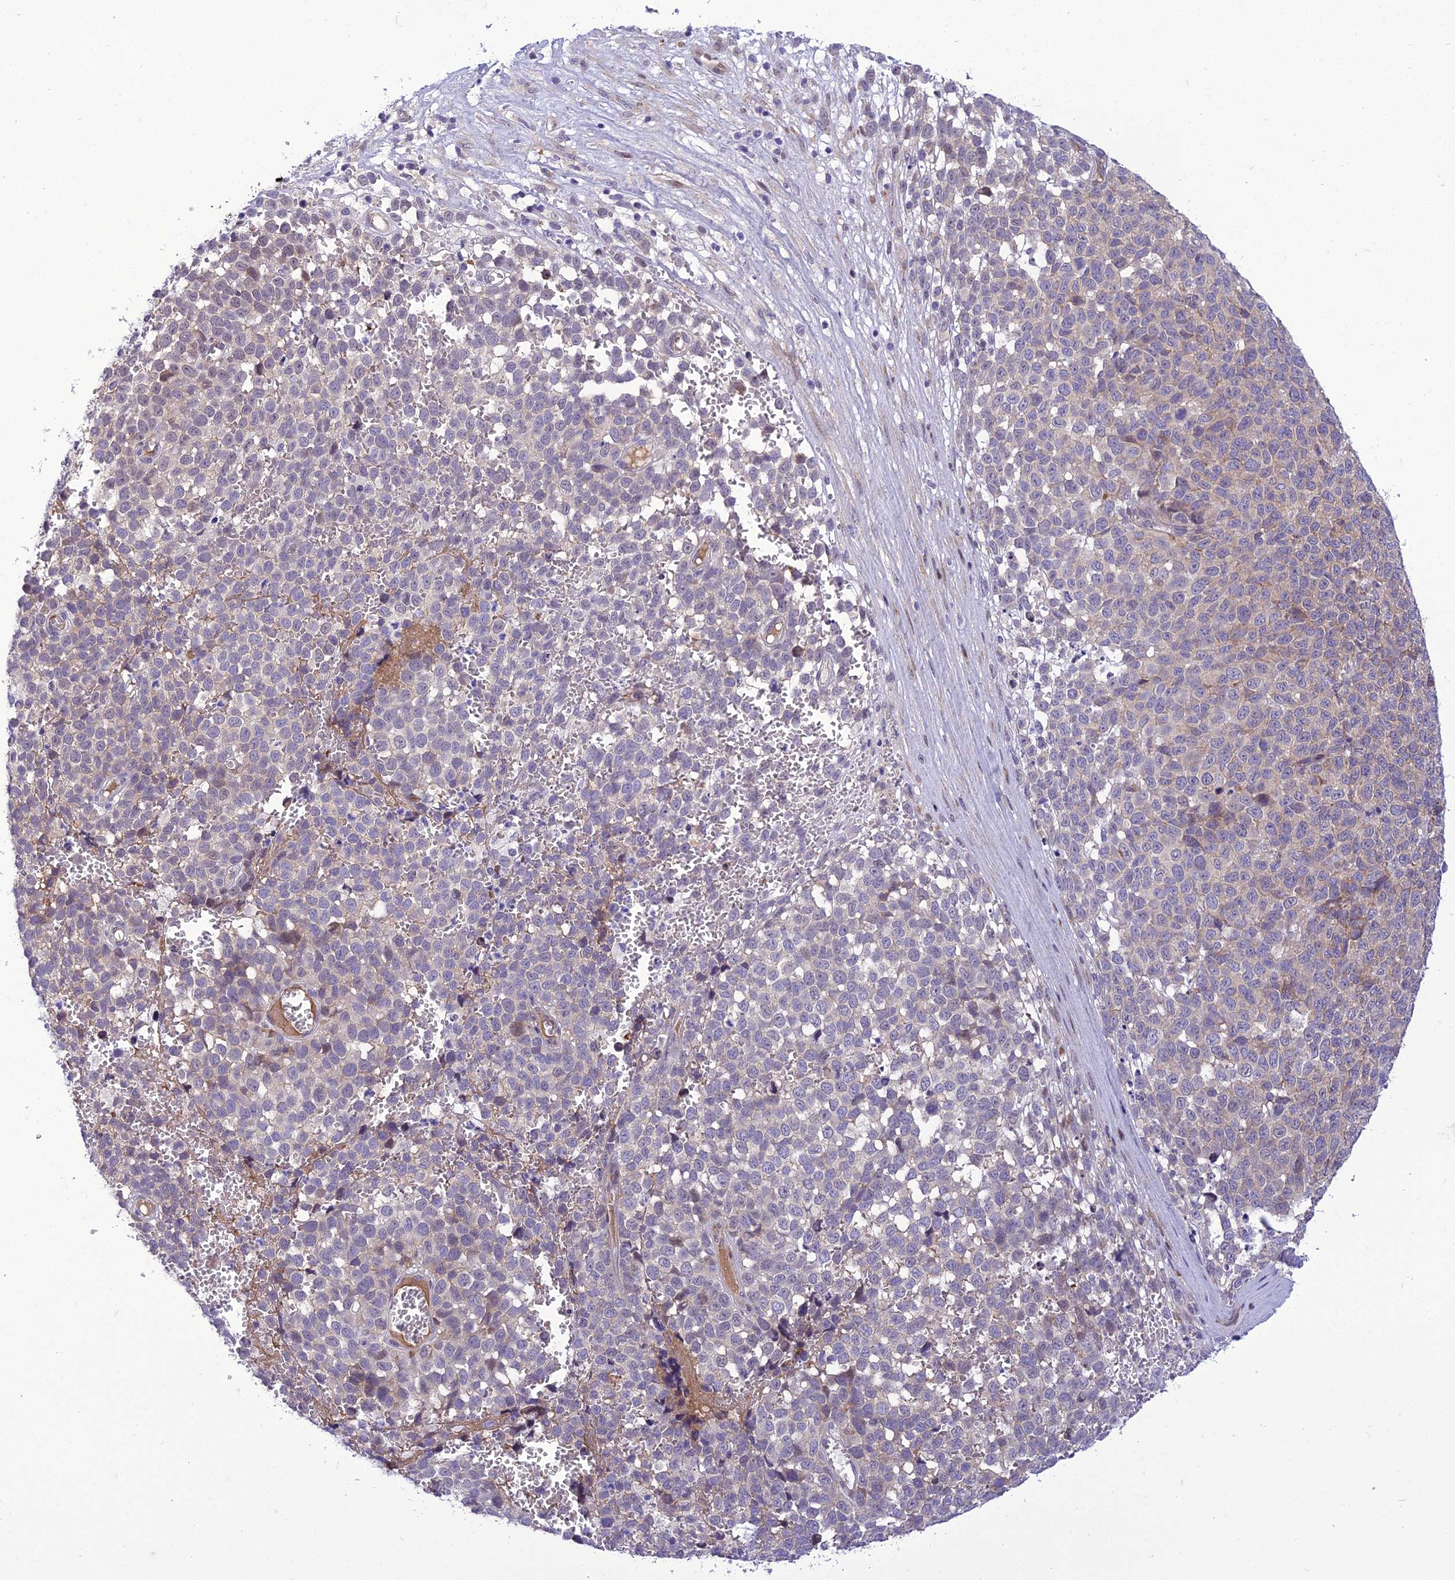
{"staining": {"intensity": "negative", "quantity": "none", "location": "none"}, "tissue": "melanoma", "cell_type": "Tumor cells", "image_type": "cancer", "snomed": [{"axis": "morphology", "description": "Malignant melanoma, NOS"}, {"axis": "topography", "description": "Nose, NOS"}], "caption": "The histopathology image demonstrates no significant positivity in tumor cells of malignant melanoma.", "gene": "GAB4", "patient": {"sex": "female", "age": 48}}